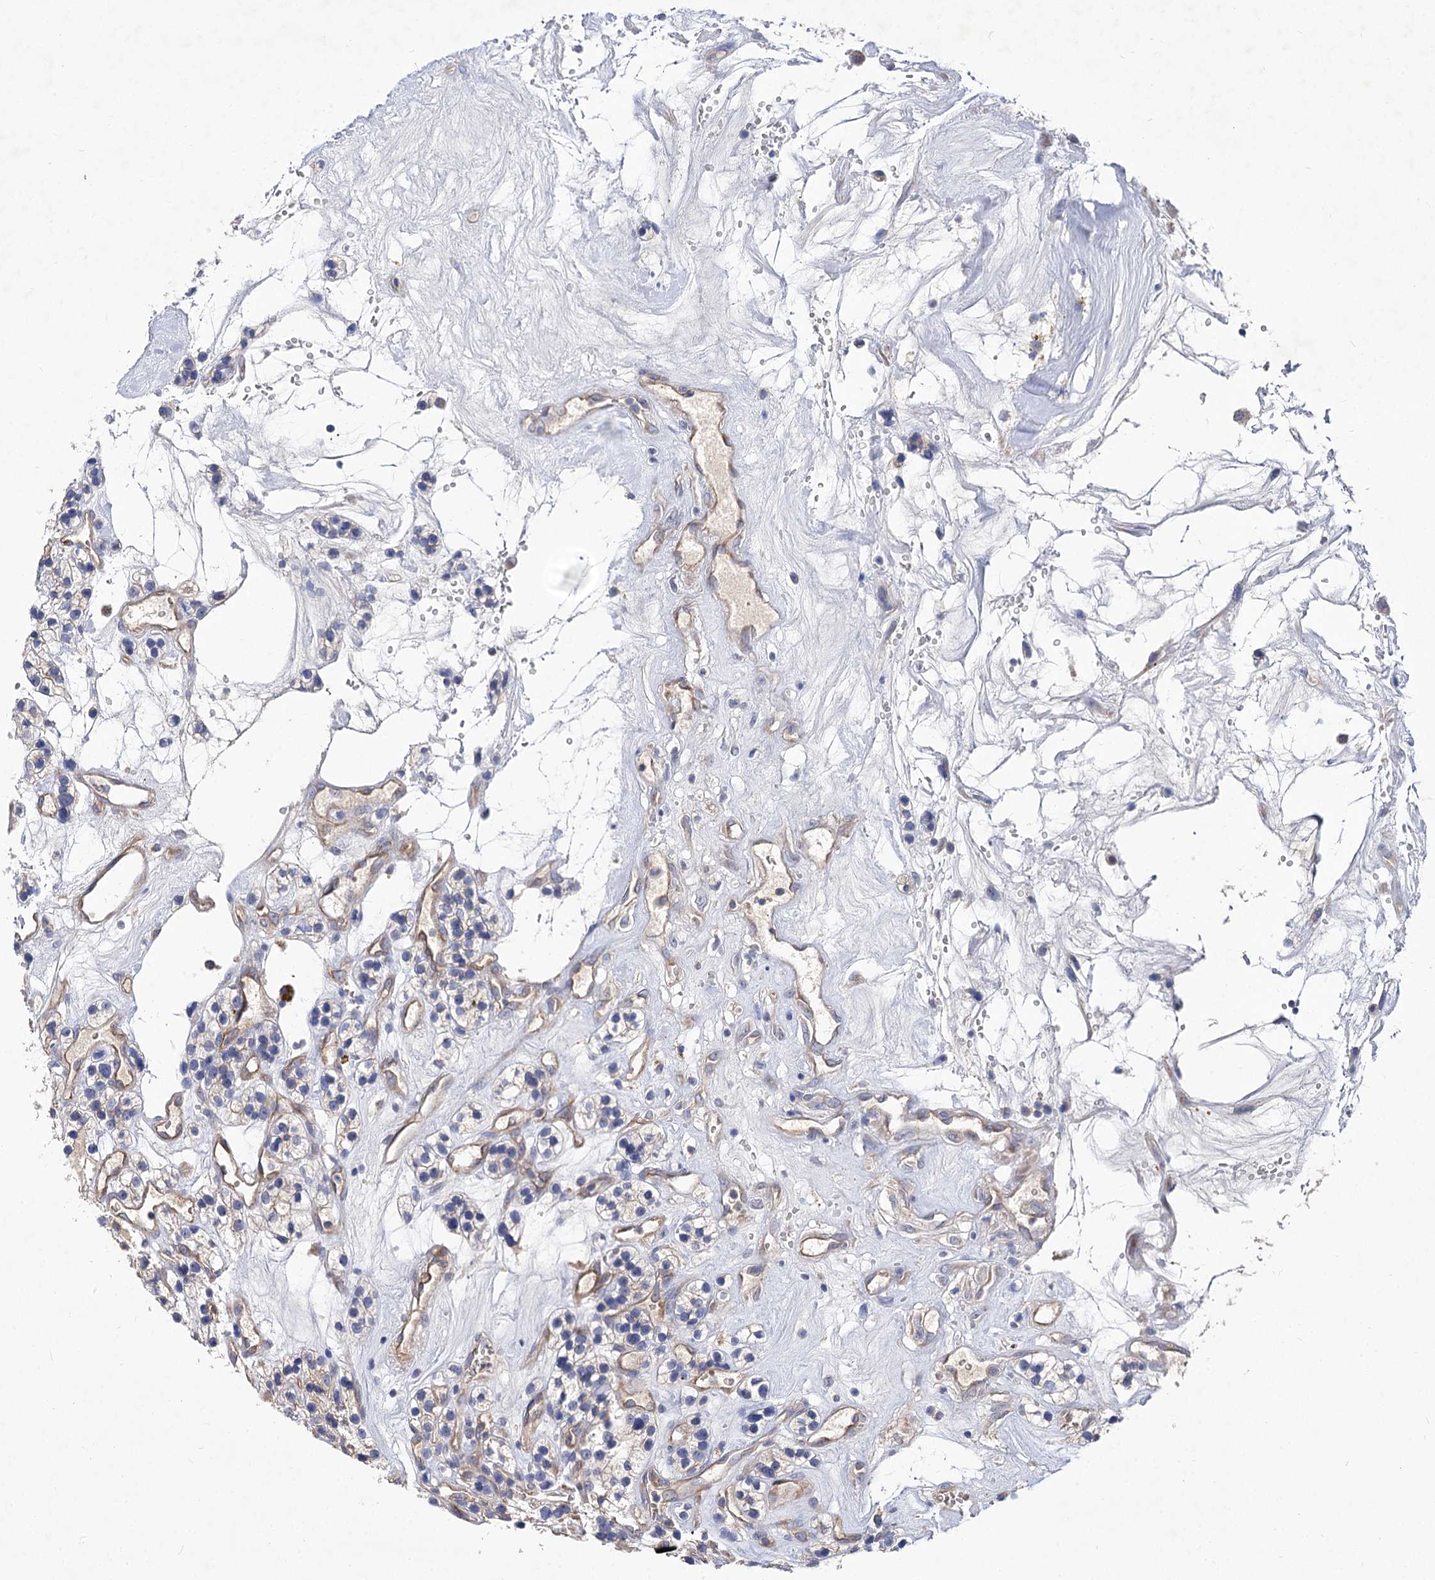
{"staining": {"intensity": "negative", "quantity": "none", "location": "none"}, "tissue": "renal cancer", "cell_type": "Tumor cells", "image_type": "cancer", "snomed": [{"axis": "morphology", "description": "Adenocarcinoma, NOS"}, {"axis": "topography", "description": "Kidney"}], "caption": "The histopathology image demonstrates no staining of tumor cells in renal adenocarcinoma.", "gene": "NUDCD2", "patient": {"sex": "female", "age": 57}}